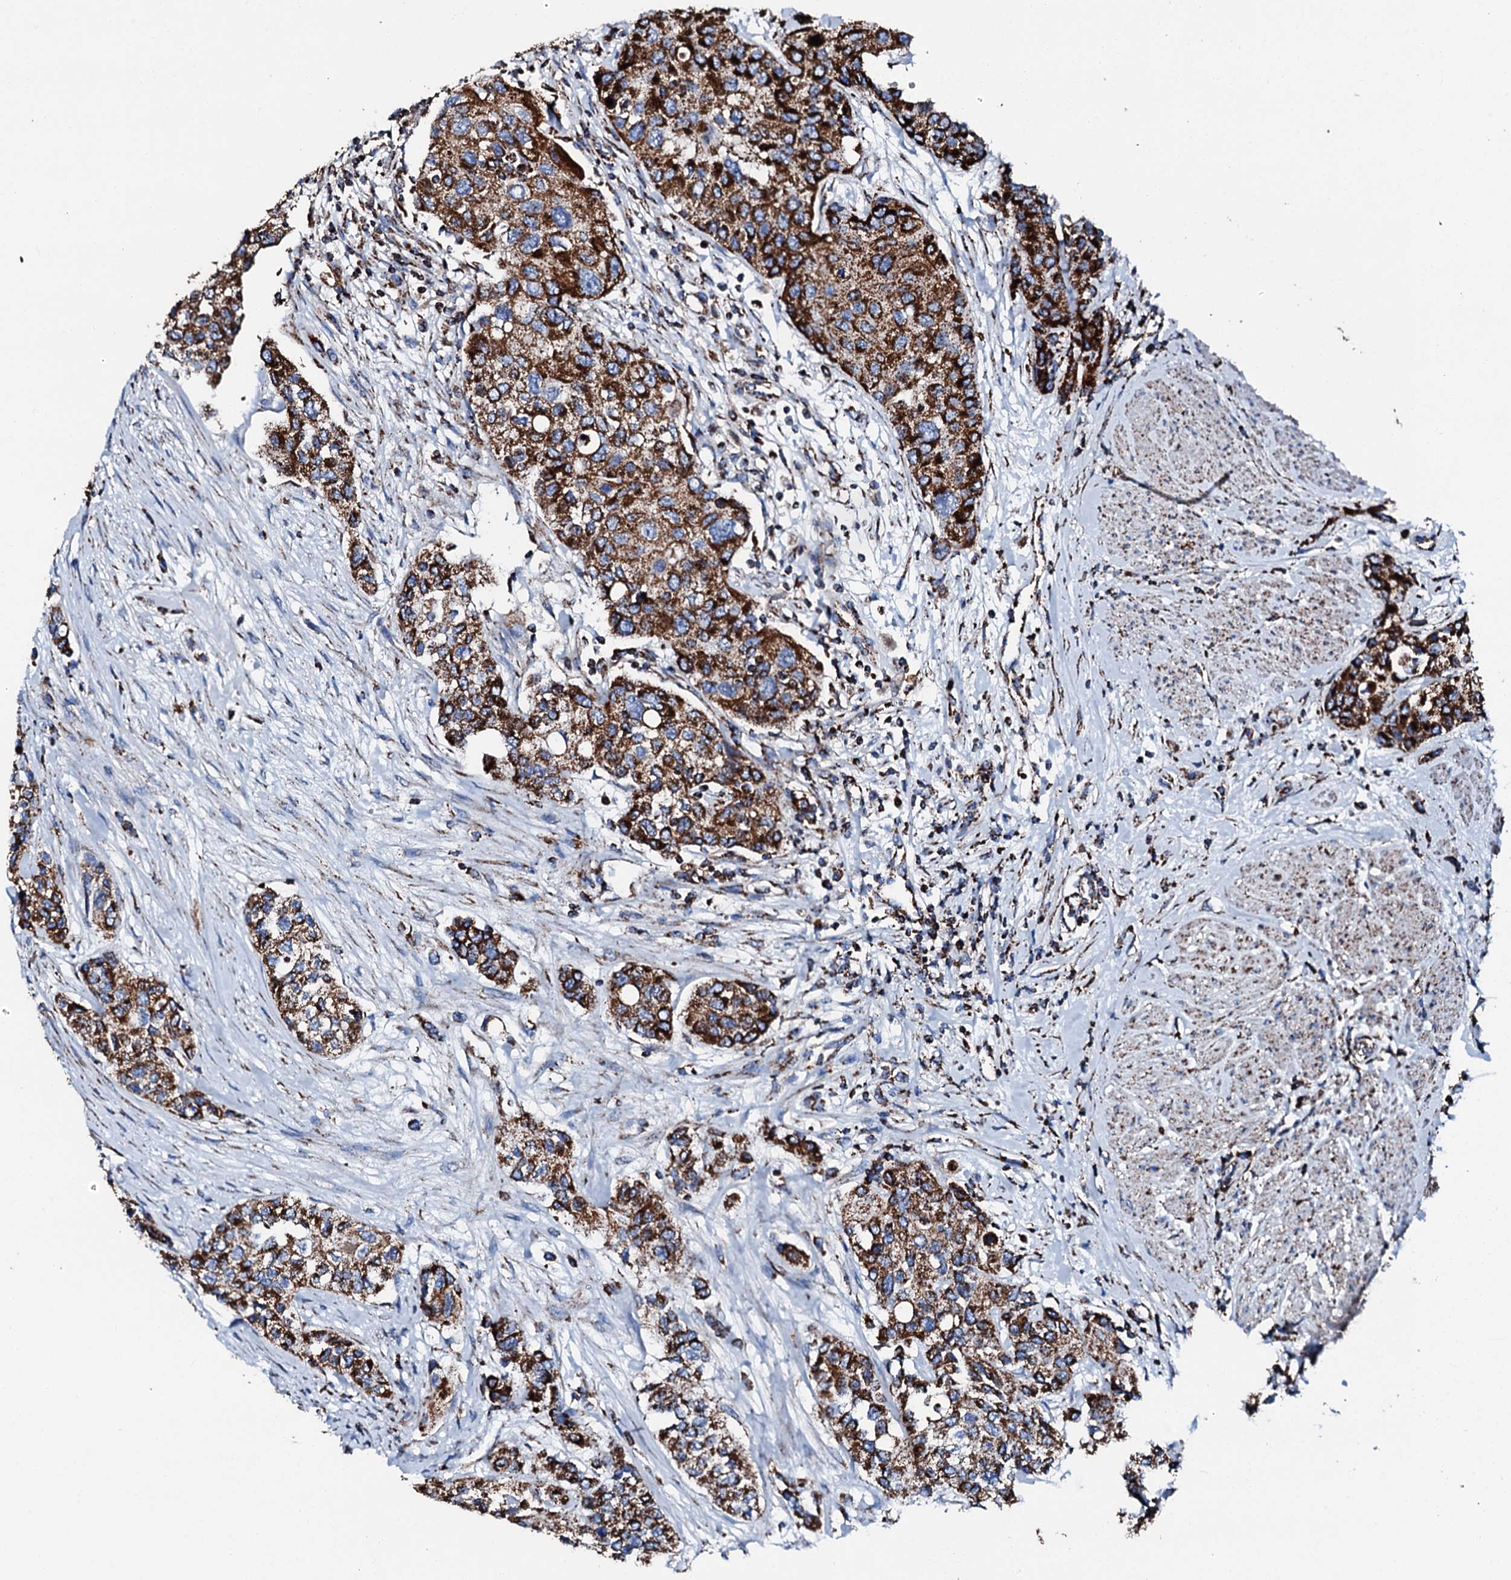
{"staining": {"intensity": "strong", "quantity": ">75%", "location": "cytoplasmic/membranous"}, "tissue": "urothelial cancer", "cell_type": "Tumor cells", "image_type": "cancer", "snomed": [{"axis": "morphology", "description": "Normal tissue, NOS"}, {"axis": "morphology", "description": "Urothelial carcinoma, High grade"}, {"axis": "topography", "description": "Vascular tissue"}, {"axis": "topography", "description": "Urinary bladder"}], "caption": "About >75% of tumor cells in urothelial carcinoma (high-grade) display strong cytoplasmic/membranous protein expression as visualized by brown immunohistochemical staining.", "gene": "HADH", "patient": {"sex": "female", "age": 56}}